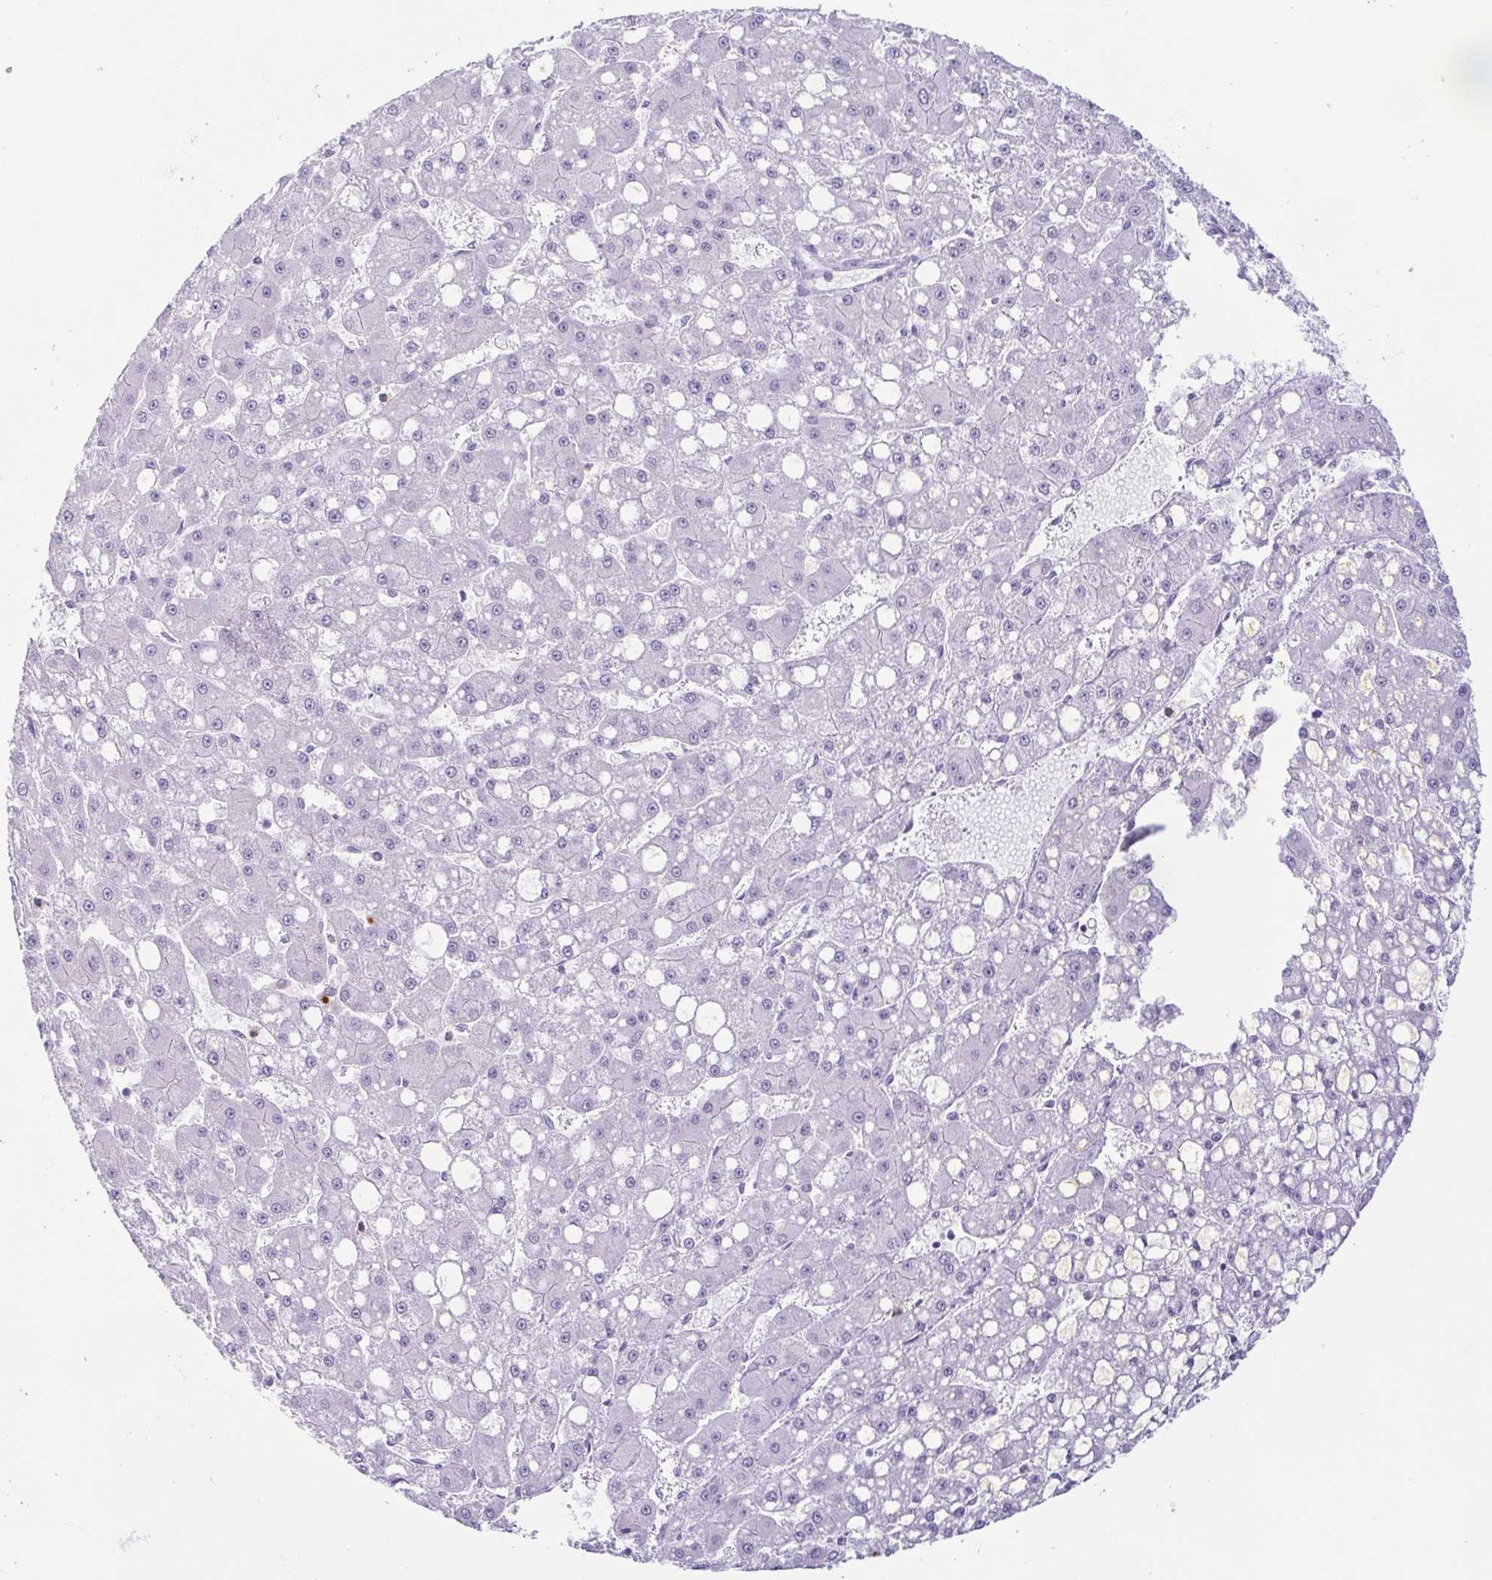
{"staining": {"intensity": "negative", "quantity": "none", "location": "none"}, "tissue": "liver cancer", "cell_type": "Tumor cells", "image_type": "cancer", "snomed": [{"axis": "morphology", "description": "Carcinoma, Hepatocellular, NOS"}, {"axis": "topography", "description": "Liver"}], "caption": "Human liver cancer (hepatocellular carcinoma) stained for a protein using immunohistochemistry reveals no positivity in tumor cells.", "gene": "AZU1", "patient": {"sex": "male", "age": 67}}